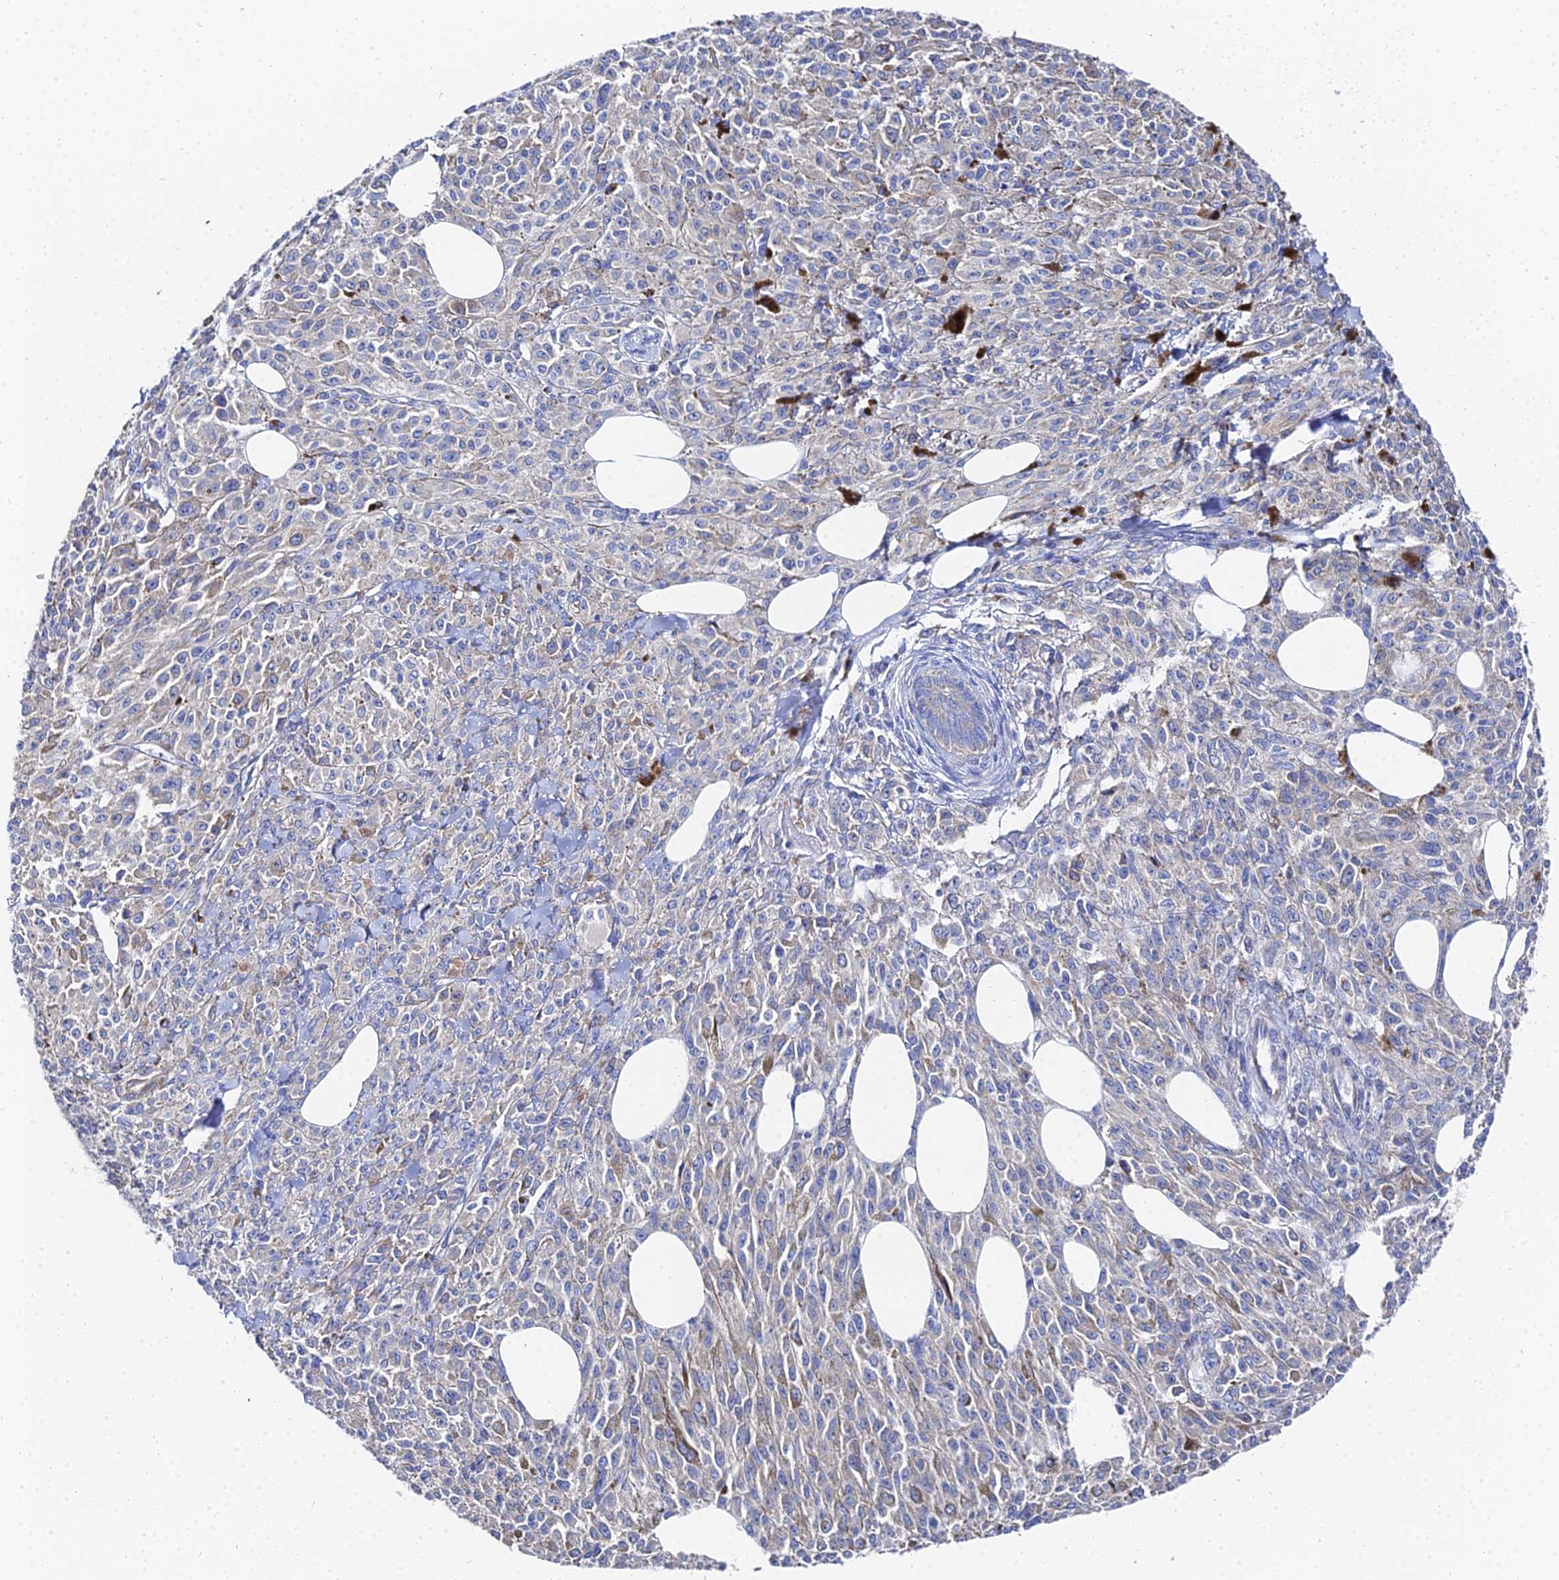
{"staining": {"intensity": "negative", "quantity": "none", "location": "none"}, "tissue": "melanoma", "cell_type": "Tumor cells", "image_type": "cancer", "snomed": [{"axis": "morphology", "description": "Malignant melanoma, NOS"}, {"axis": "topography", "description": "Skin"}], "caption": "Image shows no significant protein positivity in tumor cells of melanoma. (Stains: DAB (3,3'-diaminobenzidine) IHC with hematoxylin counter stain, Microscopy: brightfield microscopy at high magnification).", "gene": "PTTG1", "patient": {"sex": "female", "age": 52}}